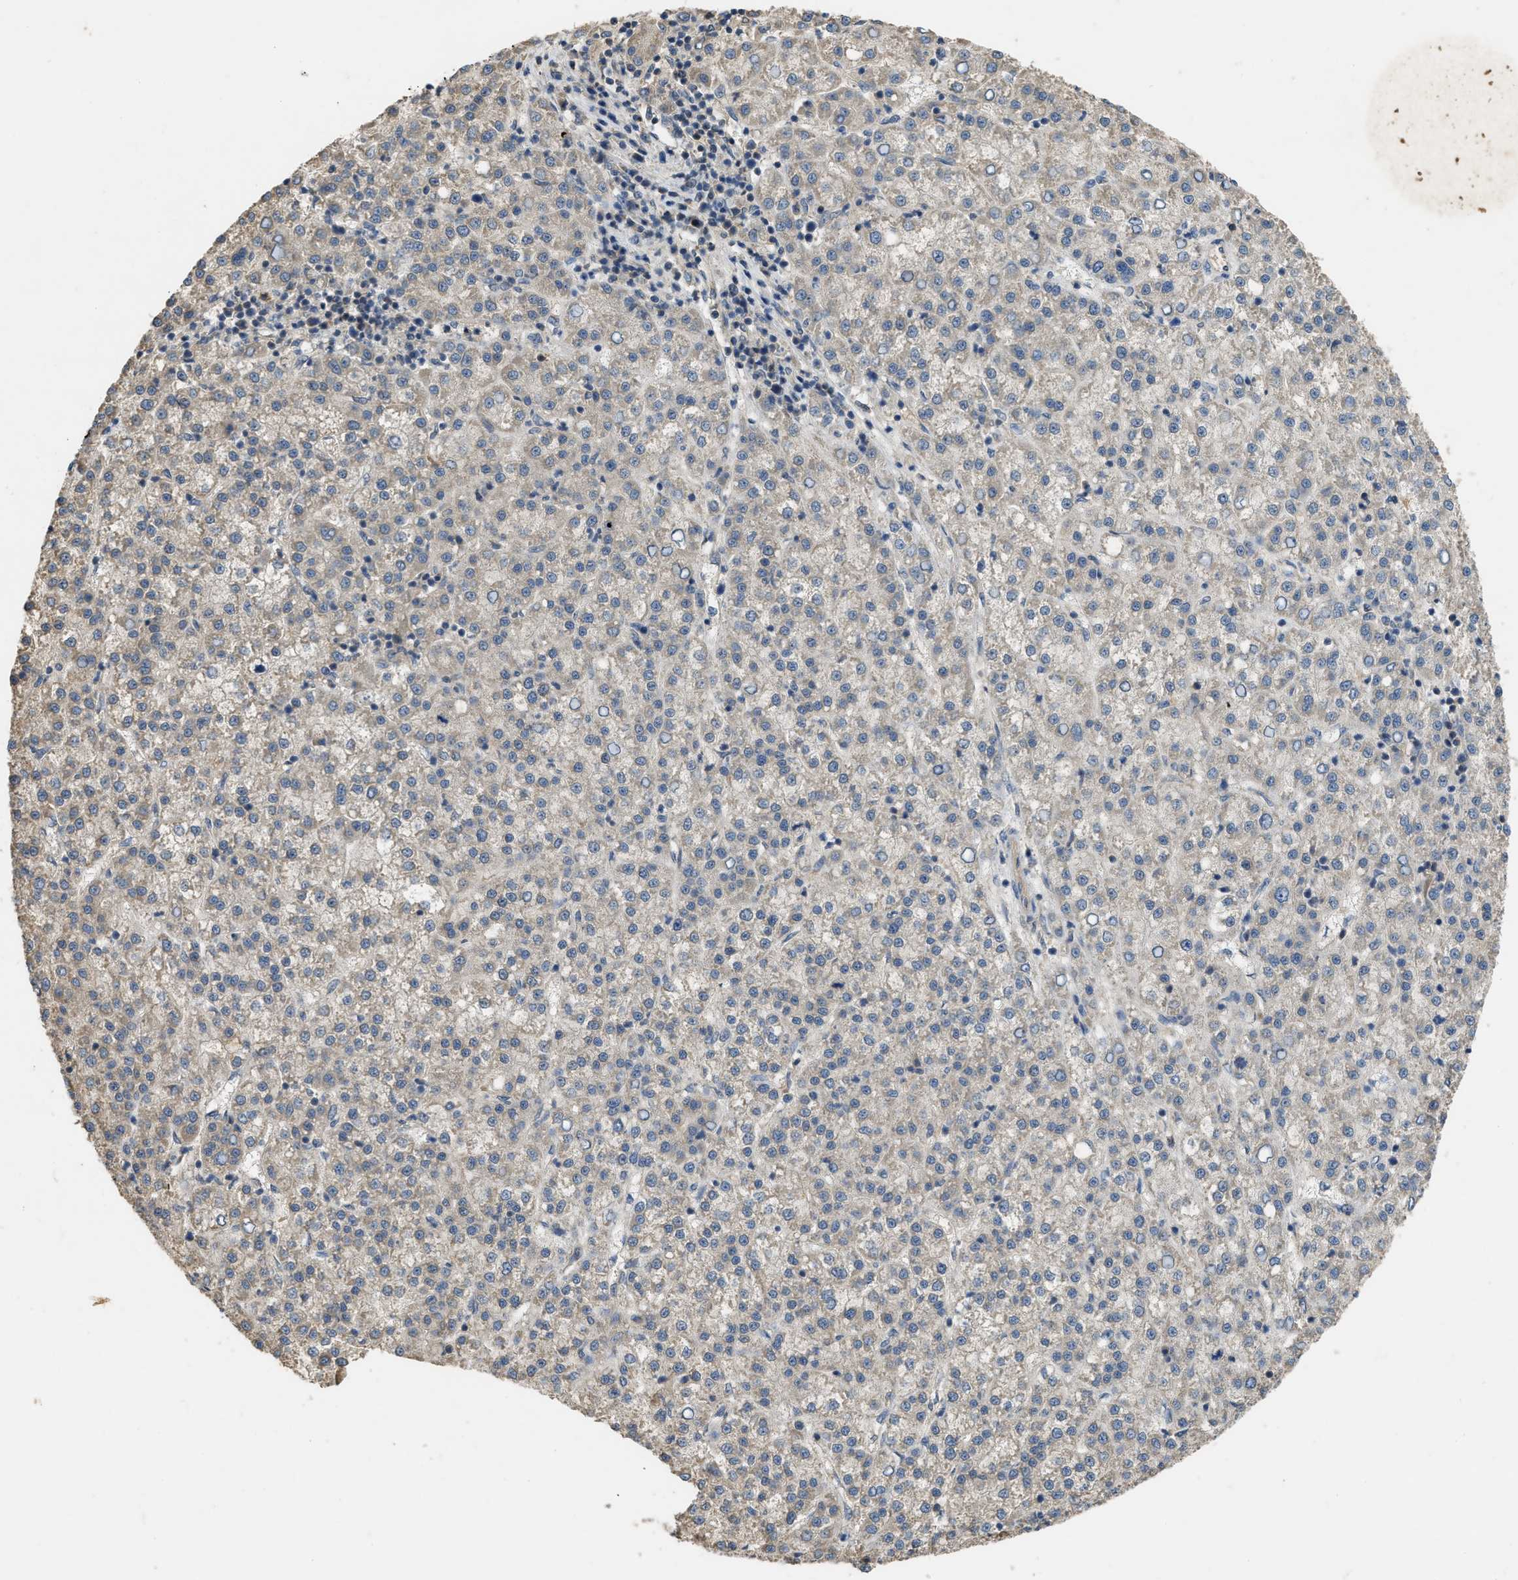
{"staining": {"intensity": "negative", "quantity": "none", "location": "none"}, "tissue": "liver cancer", "cell_type": "Tumor cells", "image_type": "cancer", "snomed": [{"axis": "morphology", "description": "Carcinoma, Hepatocellular, NOS"}, {"axis": "topography", "description": "Liver"}], "caption": "Liver hepatocellular carcinoma stained for a protein using immunohistochemistry shows no positivity tumor cells.", "gene": "PPP3CA", "patient": {"sex": "female", "age": 58}}